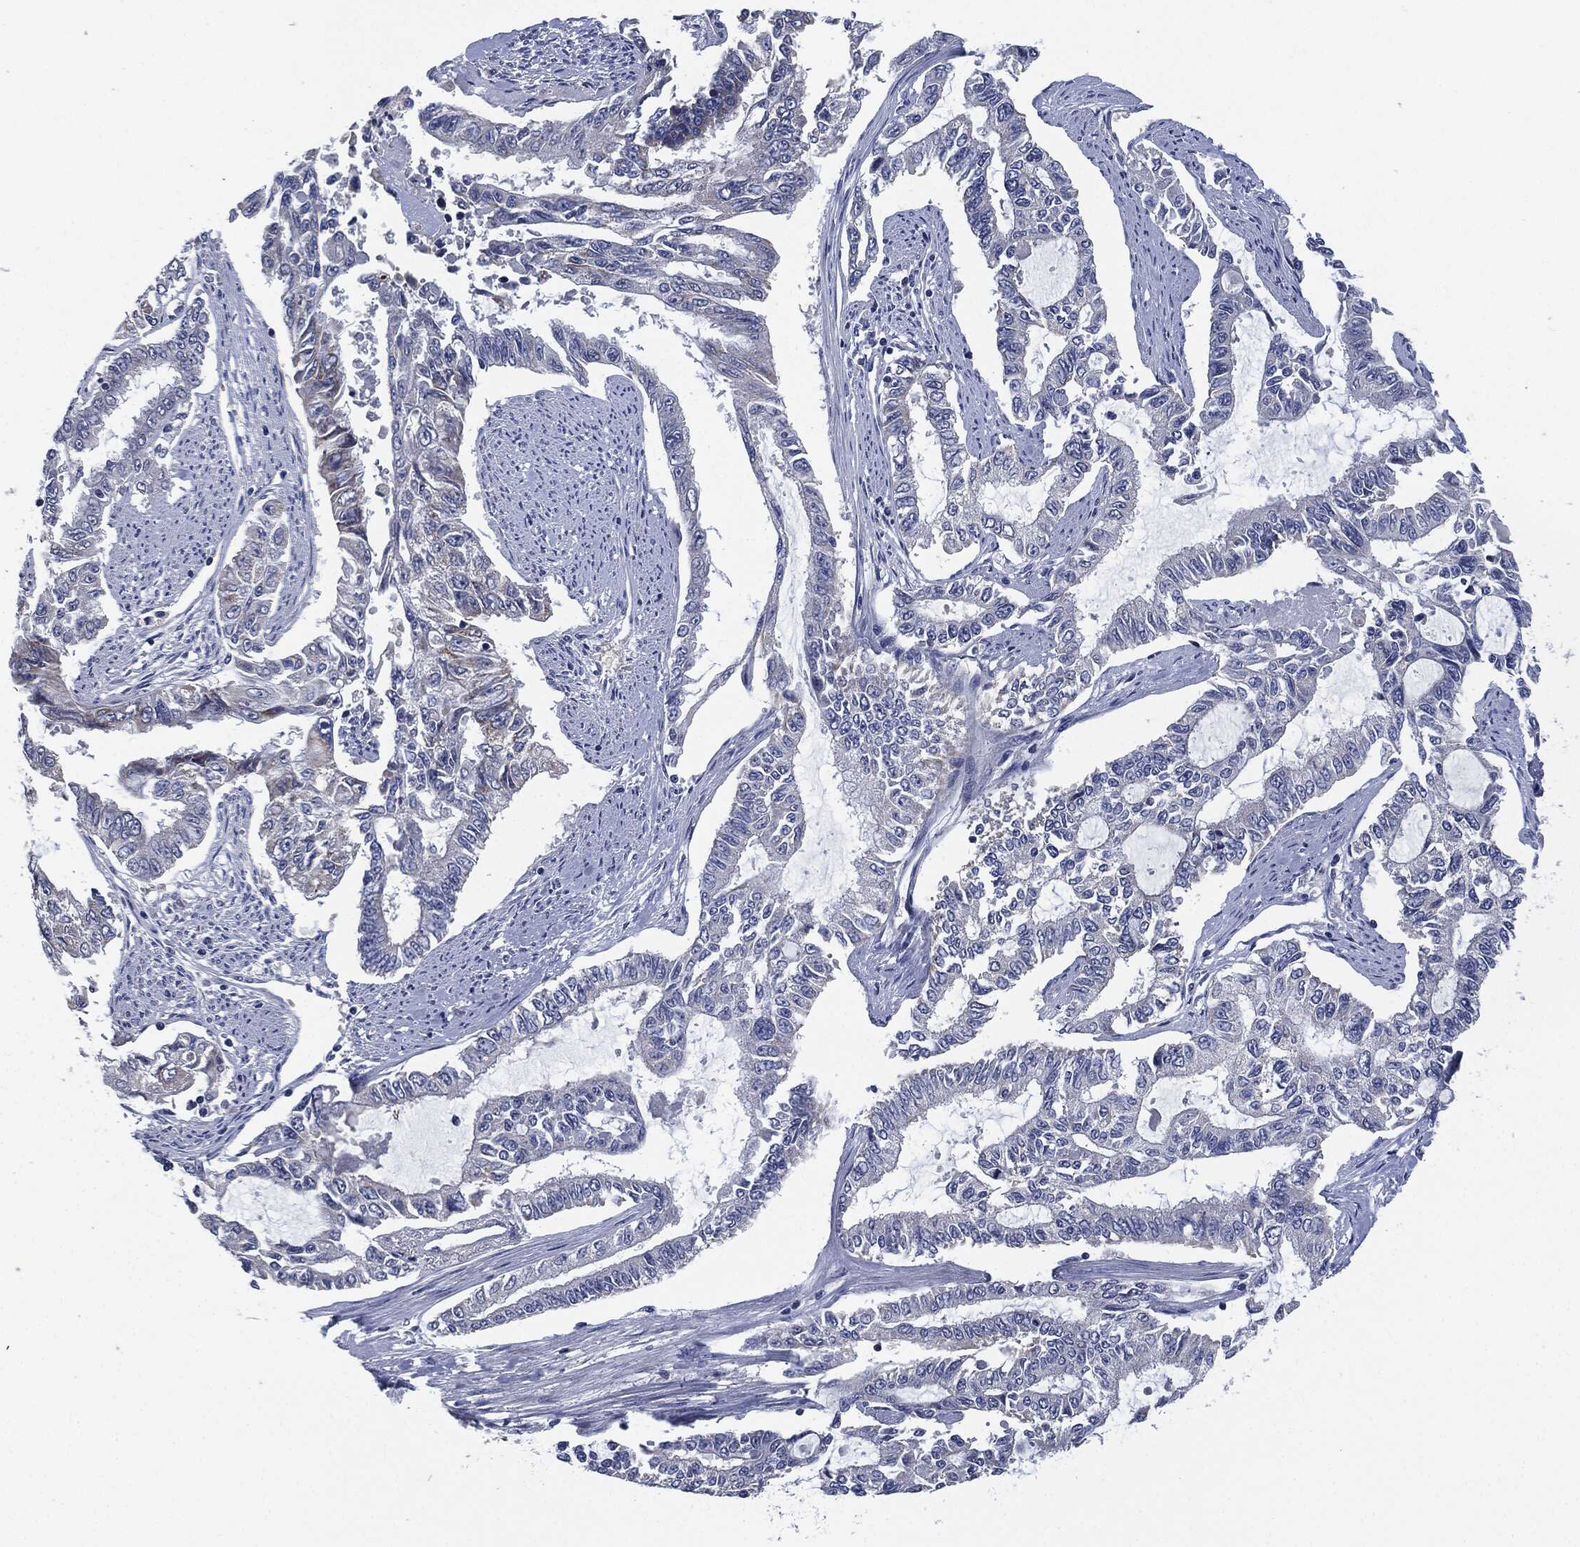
{"staining": {"intensity": "negative", "quantity": "none", "location": "none"}, "tissue": "endometrial cancer", "cell_type": "Tumor cells", "image_type": "cancer", "snomed": [{"axis": "morphology", "description": "Adenocarcinoma, NOS"}, {"axis": "topography", "description": "Uterus"}], "caption": "Photomicrograph shows no significant protein positivity in tumor cells of adenocarcinoma (endometrial).", "gene": "SIGLEC9", "patient": {"sex": "female", "age": 59}}